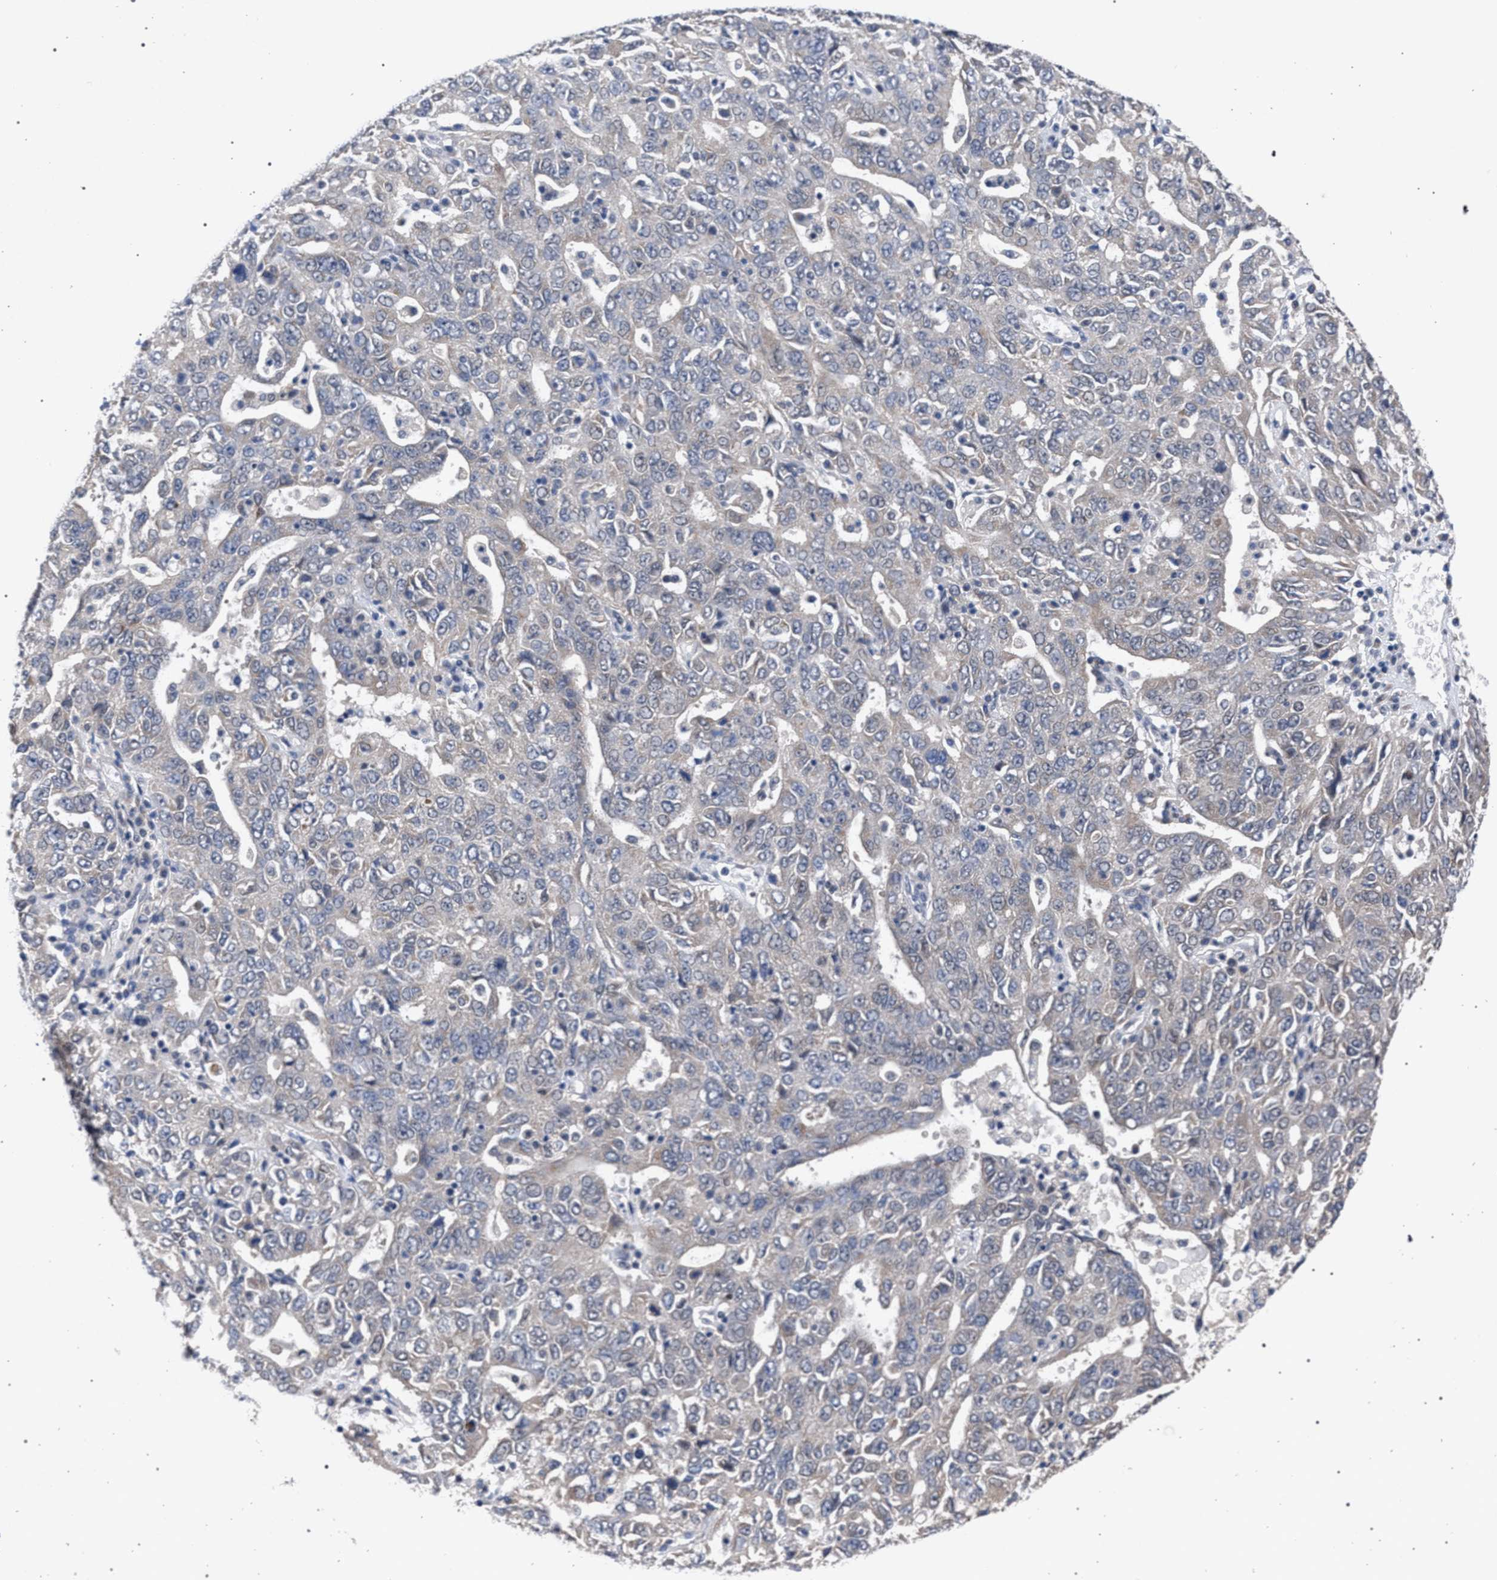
{"staining": {"intensity": "negative", "quantity": "none", "location": "none"}, "tissue": "ovarian cancer", "cell_type": "Tumor cells", "image_type": "cancer", "snomed": [{"axis": "morphology", "description": "Carcinoma, endometroid"}, {"axis": "topography", "description": "Ovary"}], "caption": "Tumor cells are negative for protein expression in human ovarian cancer (endometroid carcinoma). (Stains: DAB (3,3'-diaminobenzidine) immunohistochemistry with hematoxylin counter stain, Microscopy: brightfield microscopy at high magnification).", "gene": "GOLGA2", "patient": {"sex": "female", "age": 62}}